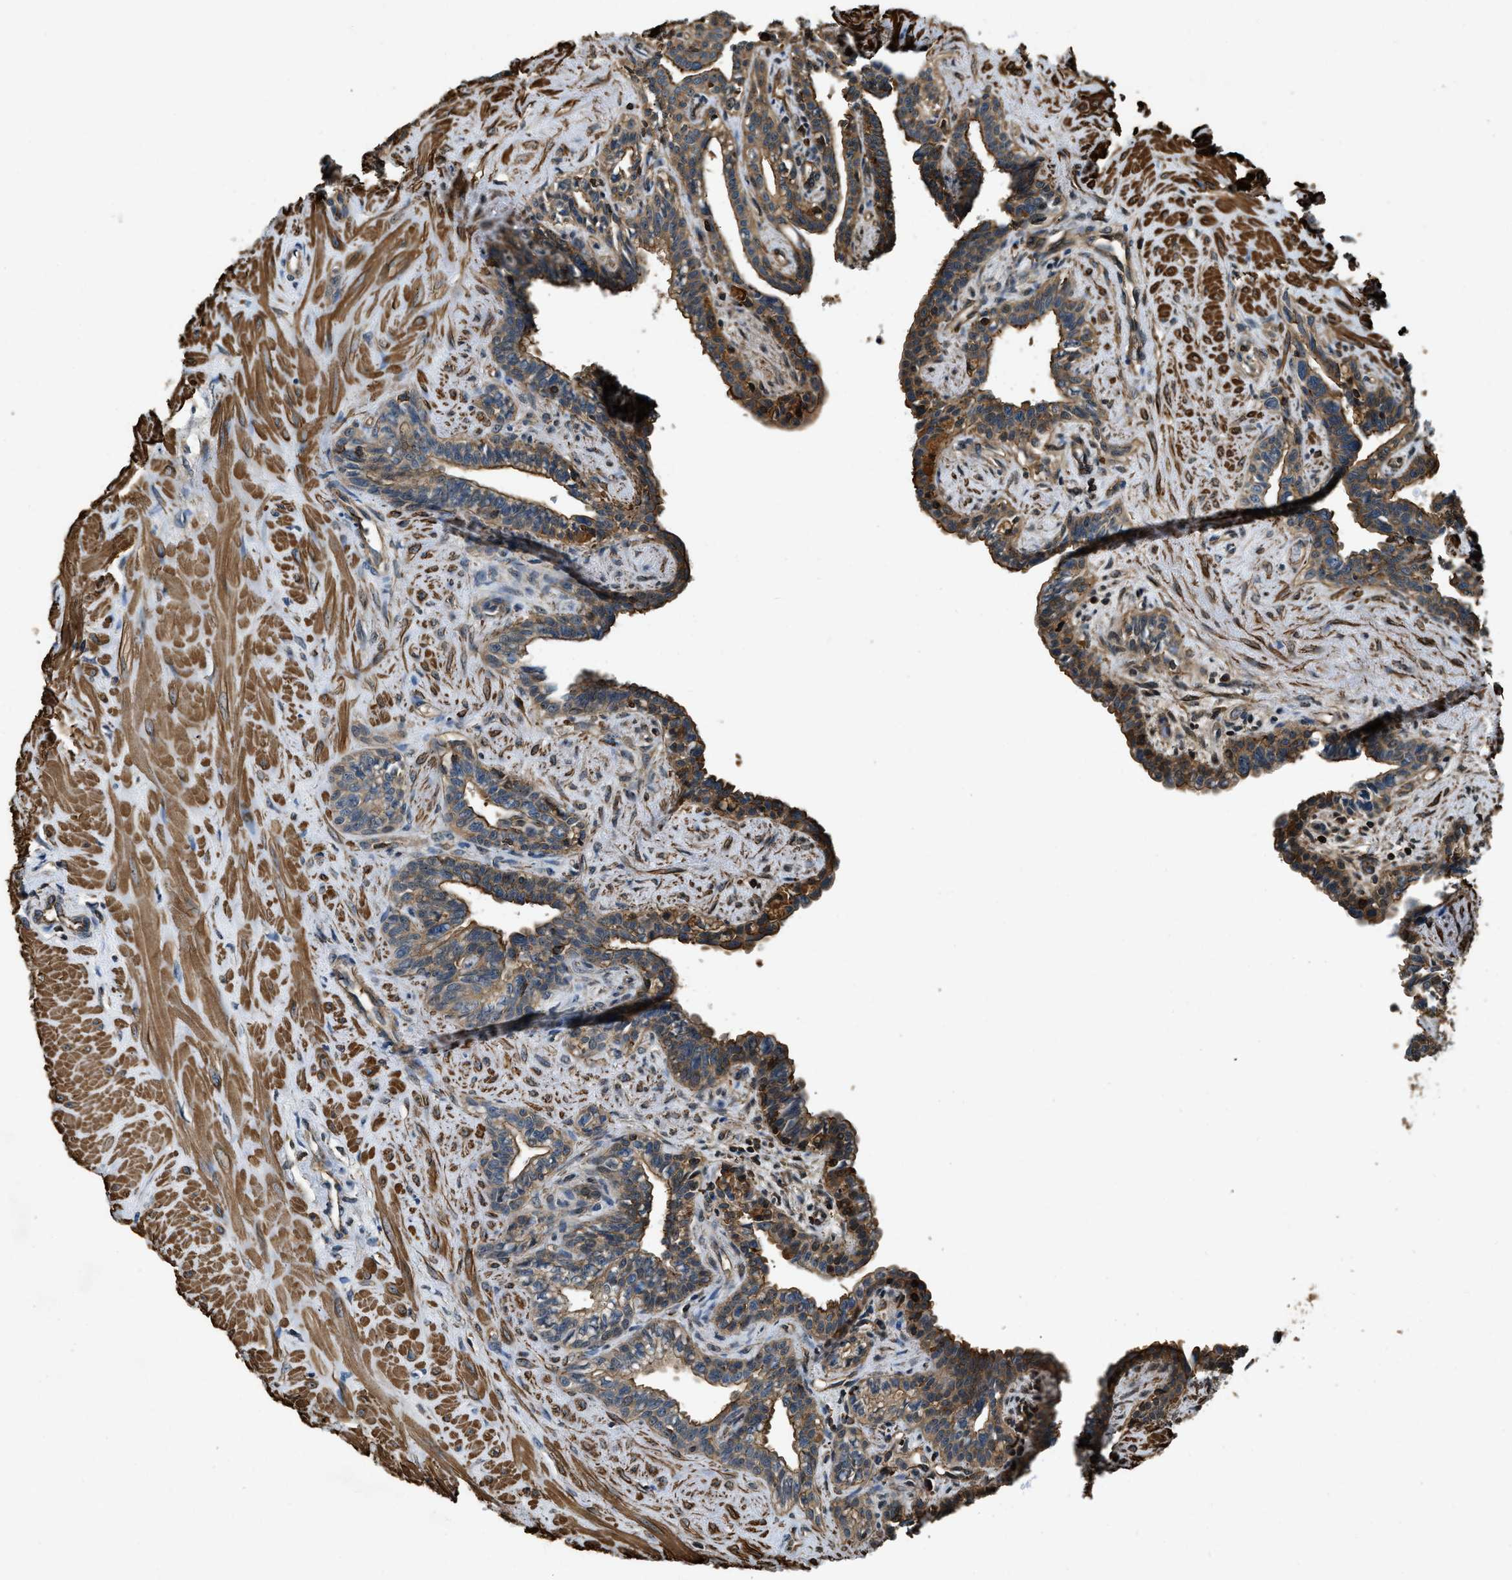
{"staining": {"intensity": "moderate", "quantity": ">75%", "location": "cytoplasmic/membranous"}, "tissue": "seminal vesicle", "cell_type": "Glandular cells", "image_type": "normal", "snomed": [{"axis": "morphology", "description": "Normal tissue, NOS"}, {"axis": "morphology", "description": "Adenocarcinoma, High grade"}, {"axis": "topography", "description": "Prostate"}, {"axis": "topography", "description": "Seminal veicle"}], "caption": "The histopathology image shows staining of normal seminal vesicle, revealing moderate cytoplasmic/membranous protein staining (brown color) within glandular cells. Using DAB (brown) and hematoxylin (blue) stains, captured at high magnification using brightfield microscopy.", "gene": "YARS1", "patient": {"sex": "male", "age": 55}}